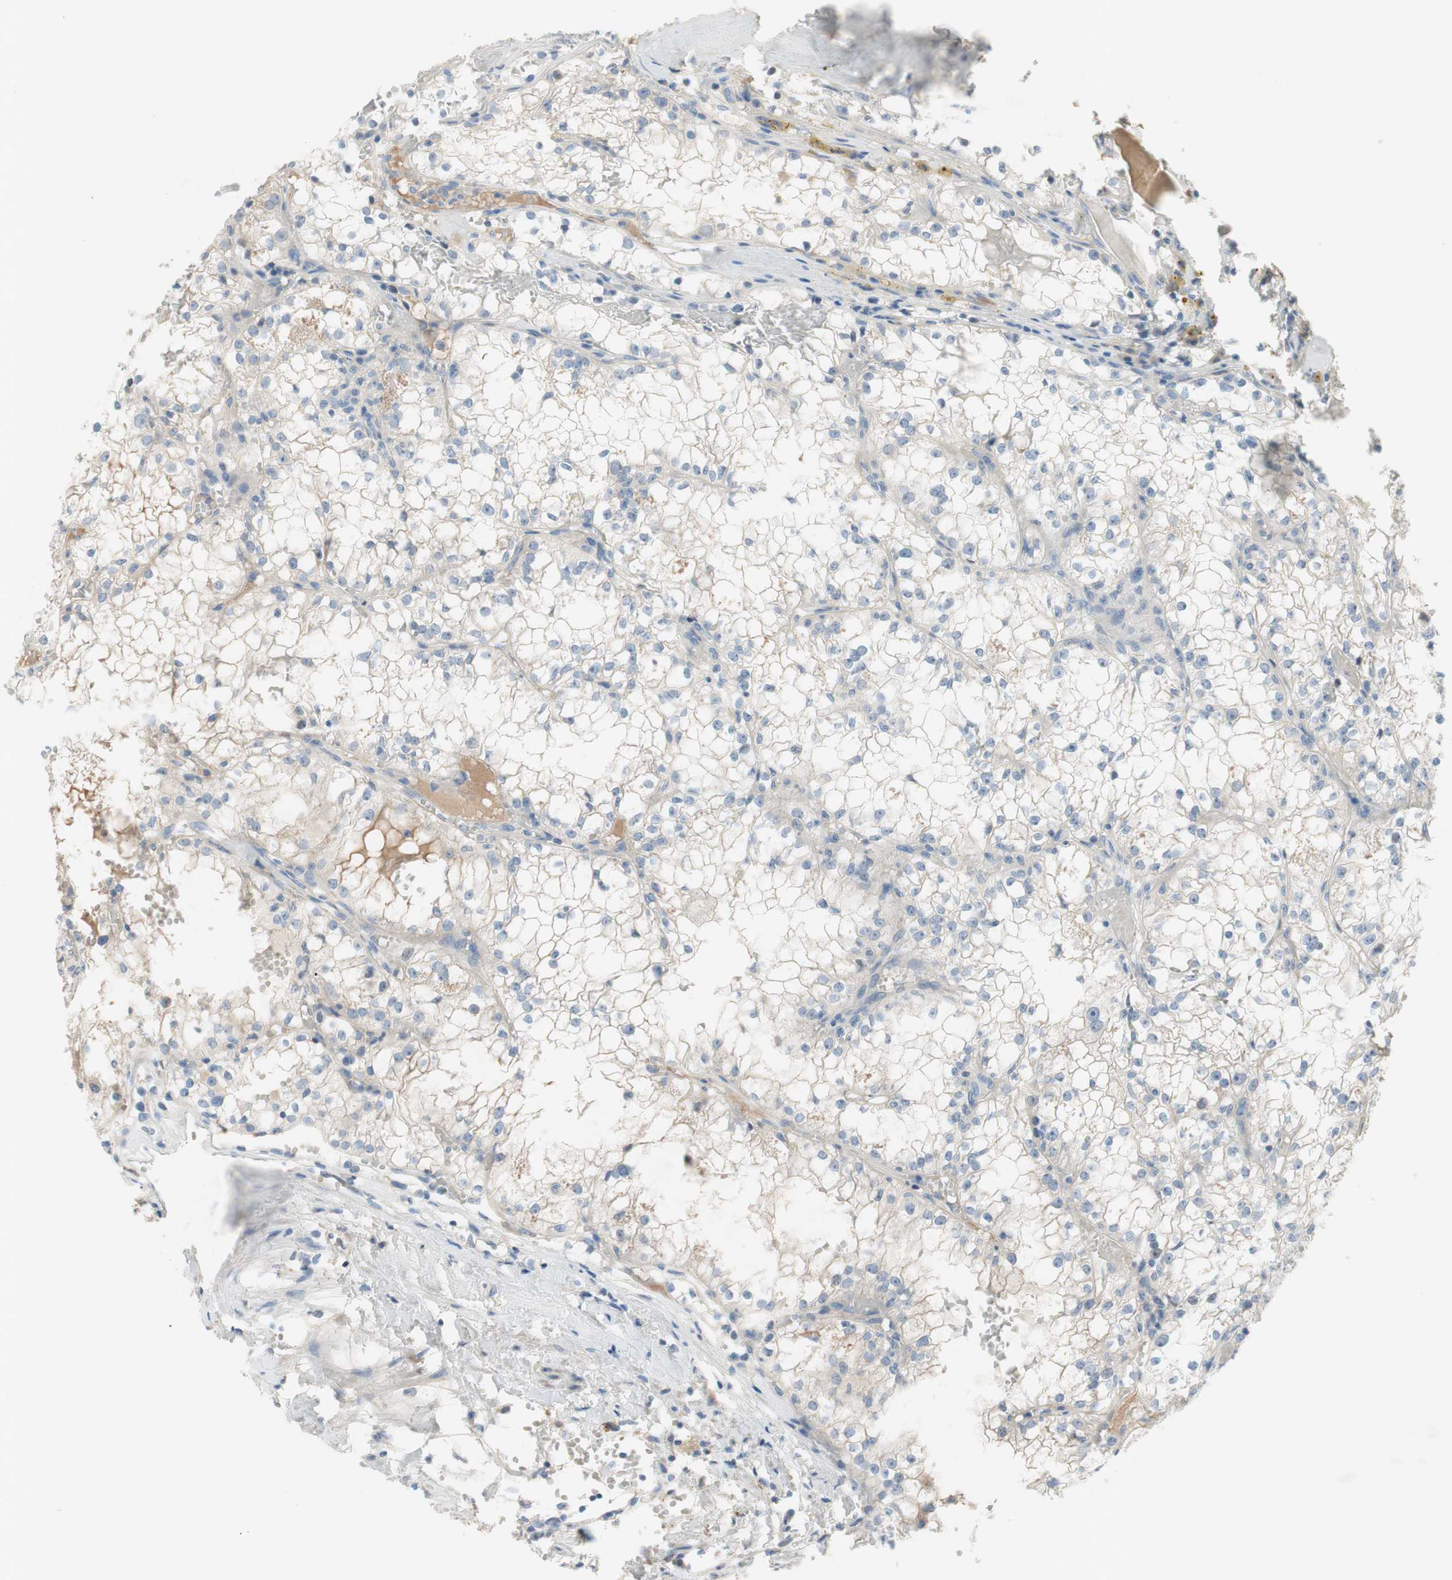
{"staining": {"intensity": "negative", "quantity": "none", "location": "none"}, "tissue": "renal cancer", "cell_type": "Tumor cells", "image_type": "cancer", "snomed": [{"axis": "morphology", "description": "Adenocarcinoma, NOS"}, {"axis": "topography", "description": "Kidney"}], "caption": "Adenocarcinoma (renal) stained for a protein using immunohistochemistry (IHC) demonstrates no expression tumor cells.", "gene": "FDFT1", "patient": {"sex": "male", "age": 56}}